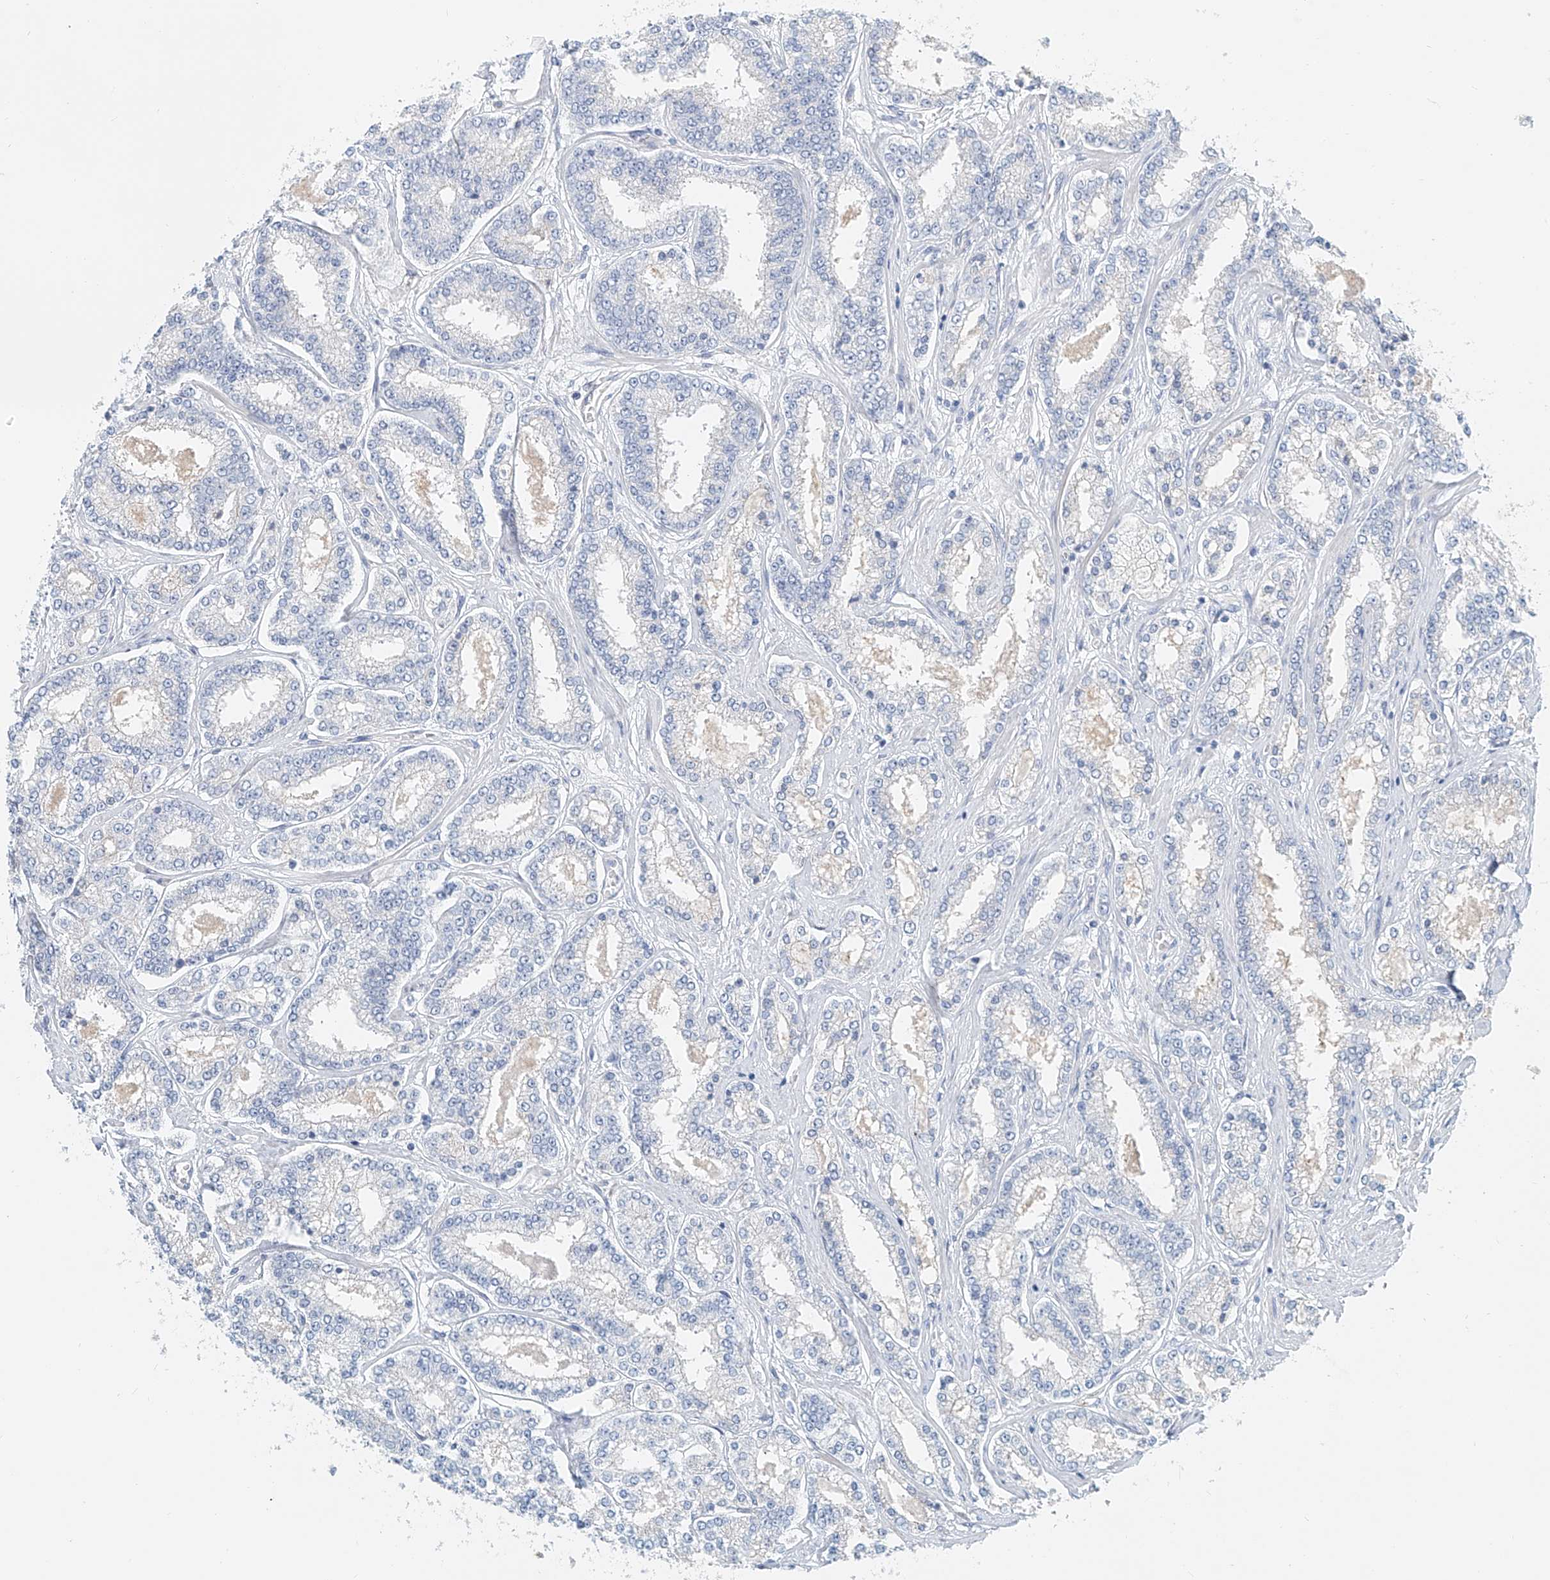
{"staining": {"intensity": "negative", "quantity": "none", "location": "none"}, "tissue": "prostate cancer", "cell_type": "Tumor cells", "image_type": "cancer", "snomed": [{"axis": "morphology", "description": "Normal tissue, NOS"}, {"axis": "morphology", "description": "Adenocarcinoma, High grade"}, {"axis": "topography", "description": "Prostate"}], "caption": "This is an immunohistochemistry (IHC) micrograph of prostate cancer (high-grade adenocarcinoma). There is no expression in tumor cells.", "gene": "FRYL", "patient": {"sex": "male", "age": 83}}